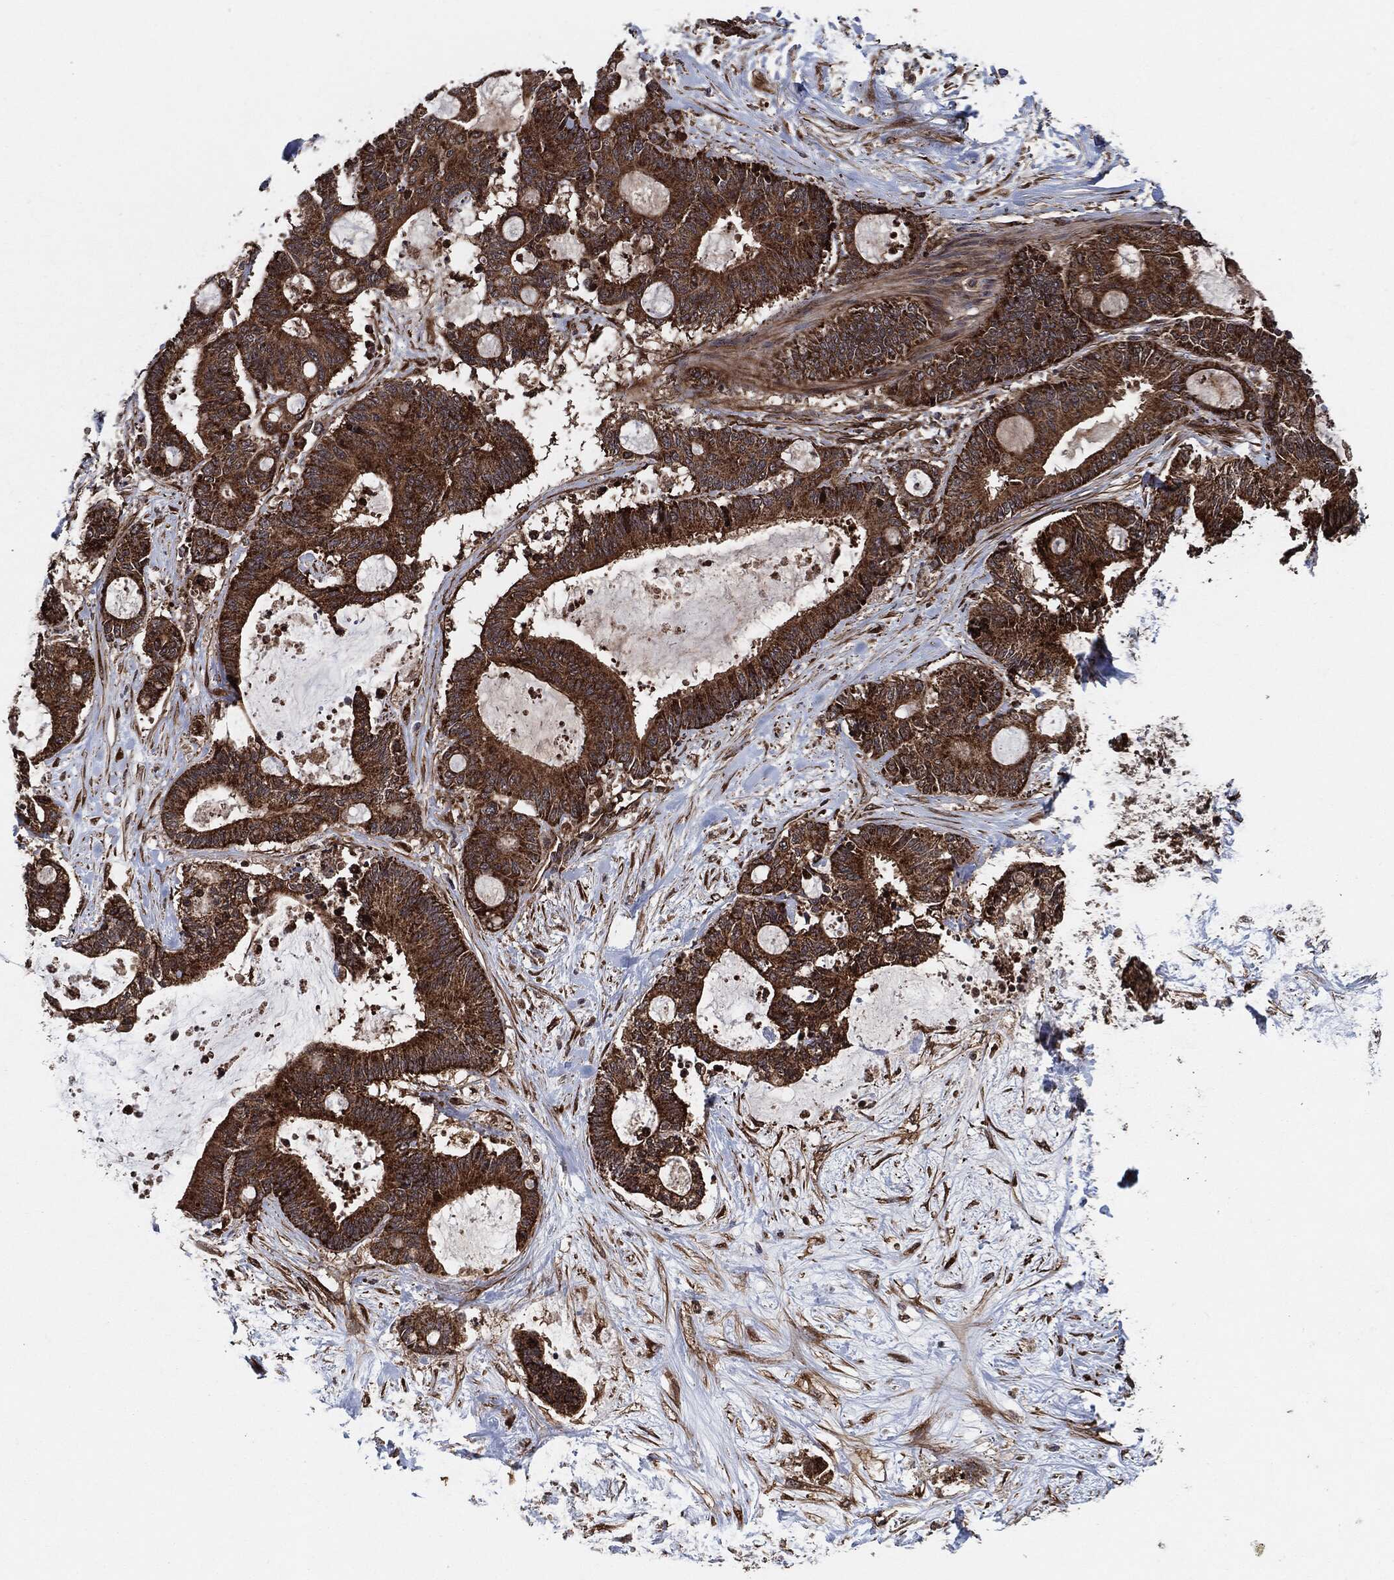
{"staining": {"intensity": "strong", "quantity": ">75%", "location": "cytoplasmic/membranous"}, "tissue": "liver cancer", "cell_type": "Tumor cells", "image_type": "cancer", "snomed": [{"axis": "morphology", "description": "Cholangiocarcinoma"}, {"axis": "topography", "description": "Liver"}], "caption": "Liver cholangiocarcinoma was stained to show a protein in brown. There is high levels of strong cytoplasmic/membranous staining in approximately >75% of tumor cells.", "gene": "BCAR1", "patient": {"sex": "female", "age": 73}}